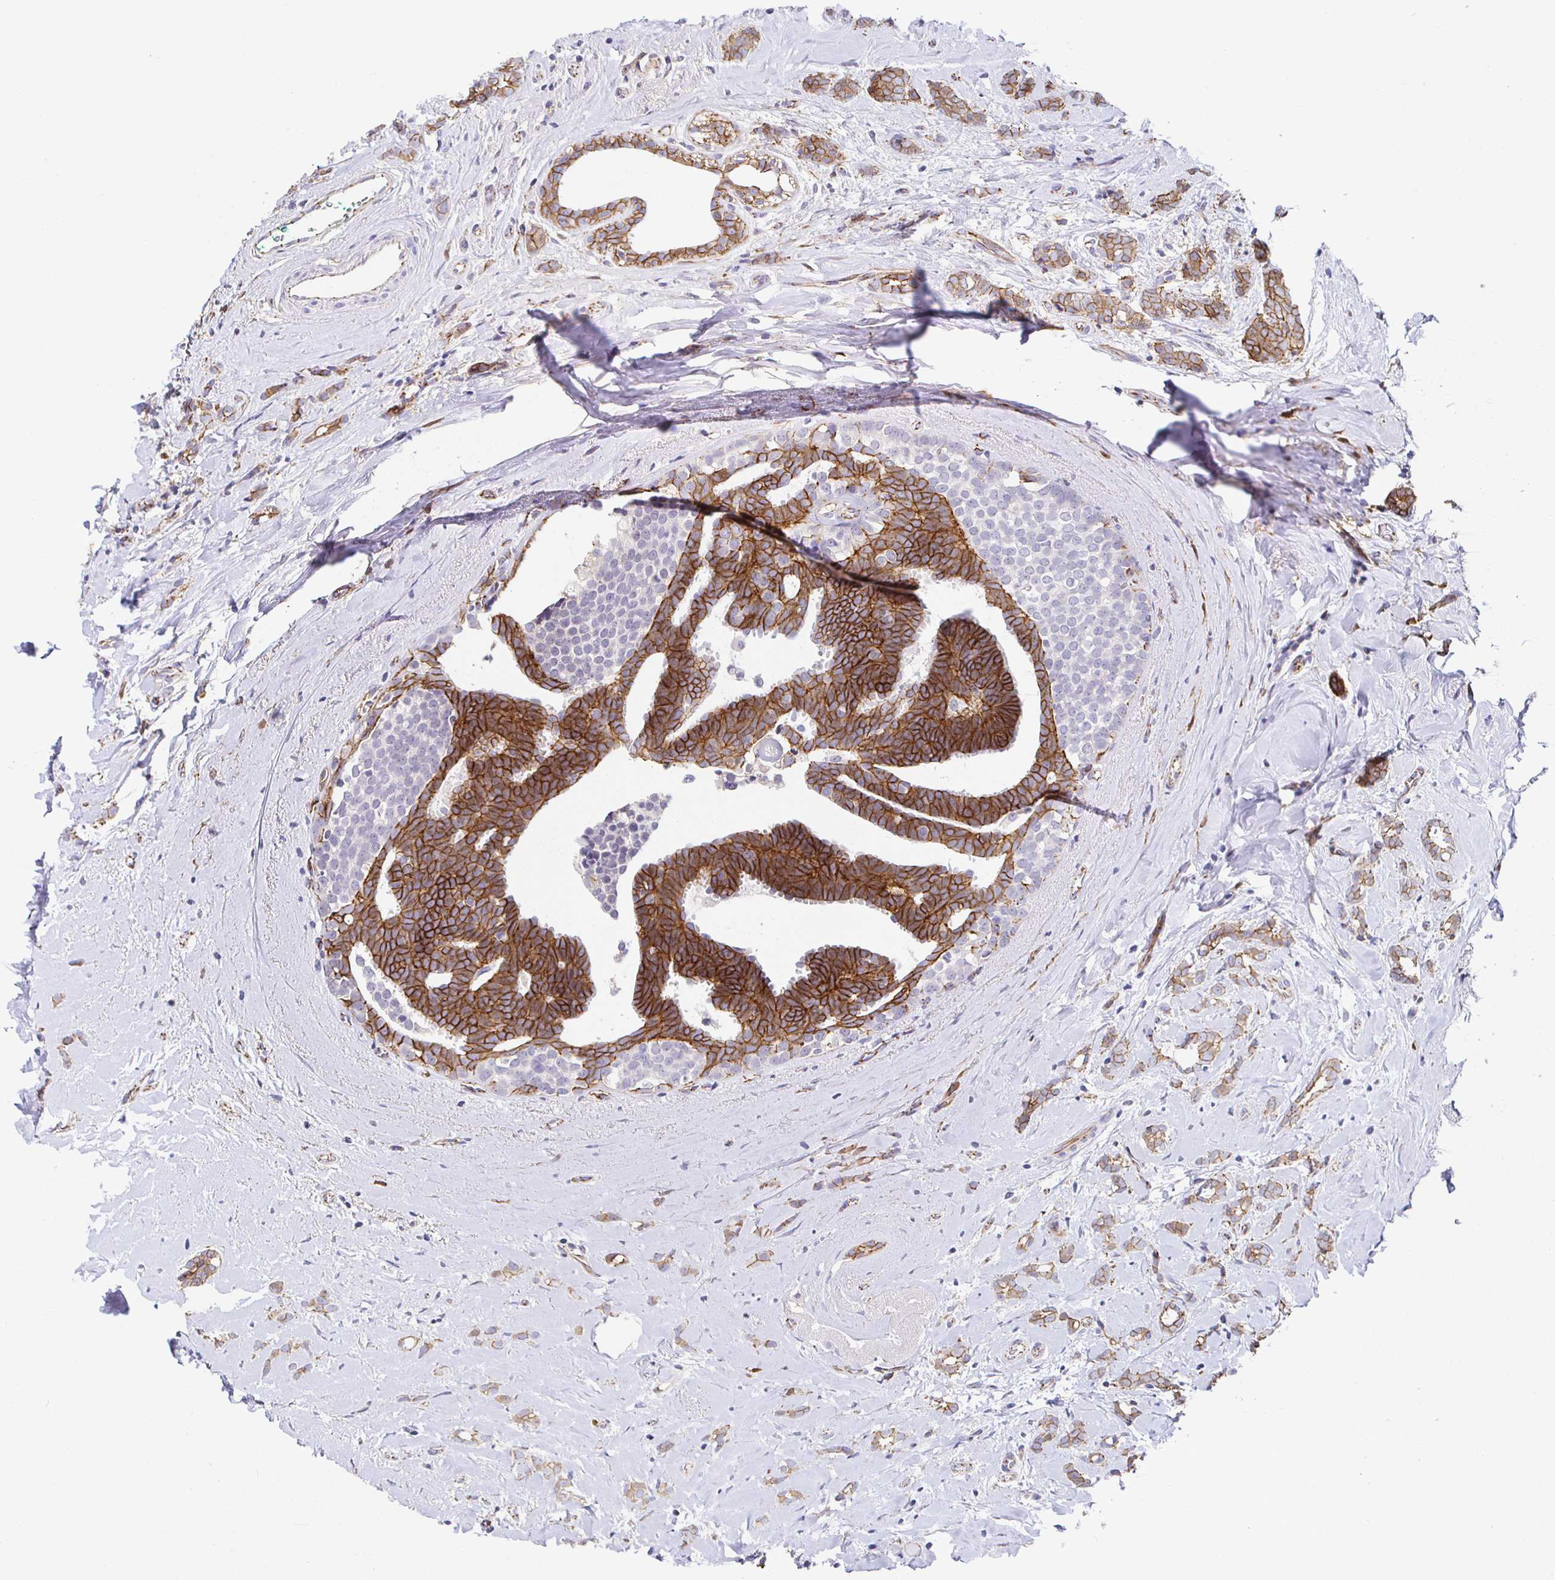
{"staining": {"intensity": "strong", "quantity": "25%-75%", "location": "cytoplasmic/membranous"}, "tissue": "breast cancer", "cell_type": "Tumor cells", "image_type": "cancer", "snomed": [{"axis": "morphology", "description": "Intraductal carcinoma, in situ"}, {"axis": "morphology", "description": "Duct carcinoma"}, {"axis": "morphology", "description": "Lobular carcinoma, in situ"}, {"axis": "topography", "description": "Breast"}], "caption": "Immunohistochemistry (IHC) of breast cancer shows high levels of strong cytoplasmic/membranous expression in approximately 25%-75% of tumor cells.", "gene": "PIWIL3", "patient": {"sex": "female", "age": 44}}